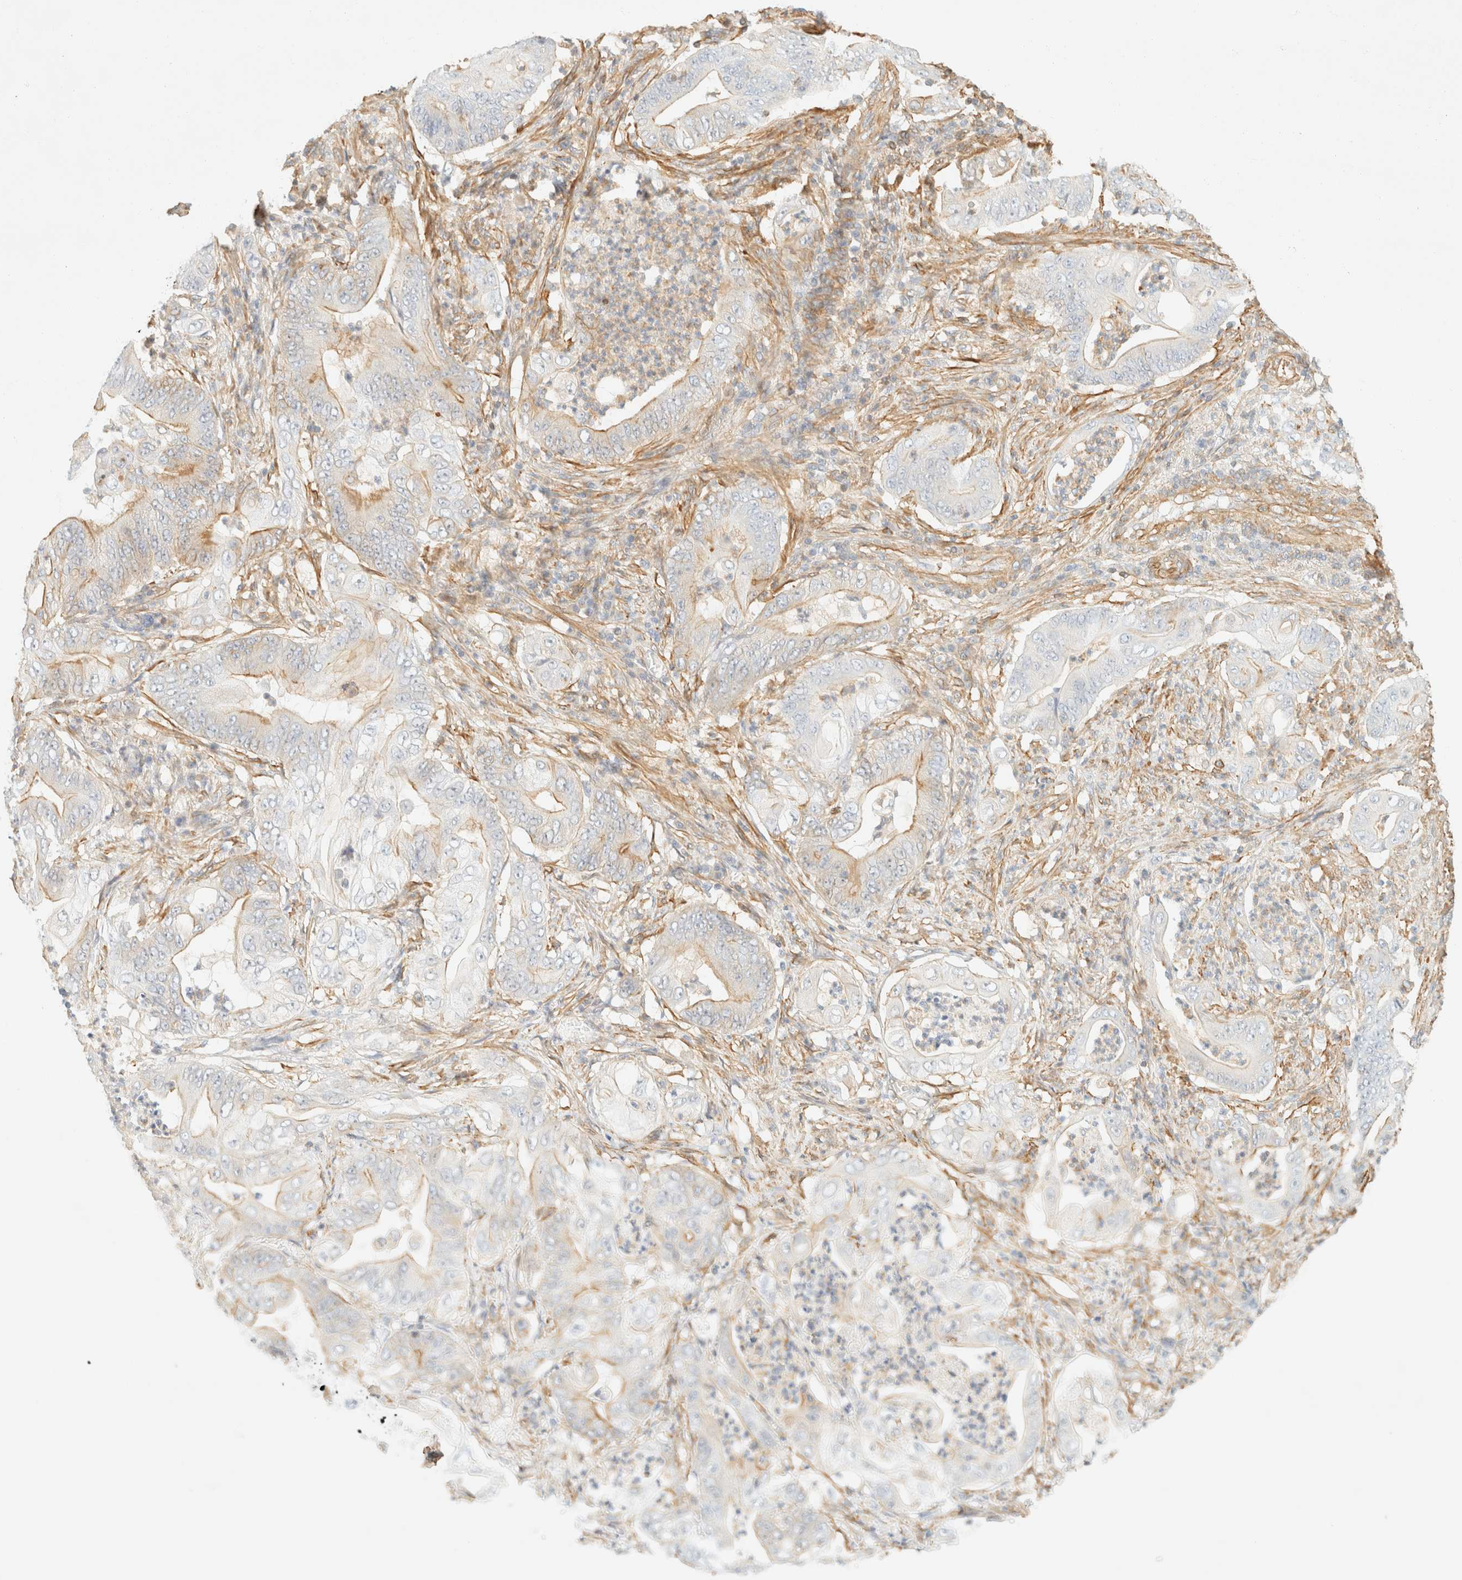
{"staining": {"intensity": "moderate", "quantity": "<25%", "location": "cytoplasmic/membranous"}, "tissue": "stomach cancer", "cell_type": "Tumor cells", "image_type": "cancer", "snomed": [{"axis": "morphology", "description": "Adenocarcinoma, NOS"}, {"axis": "topography", "description": "Stomach"}], "caption": "A high-resolution photomicrograph shows immunohistochemistry (IHC) staining of stomach cancer (adenocarcinoma), which demonstrates moderate cytoplasmic/membranous positivity in approximately <25% of tumor cells. The protein is shown in brown color, while the nuclei are stained blue.", "gene": "OTOP2", "patient": {"sex": "female", "age": 73}}